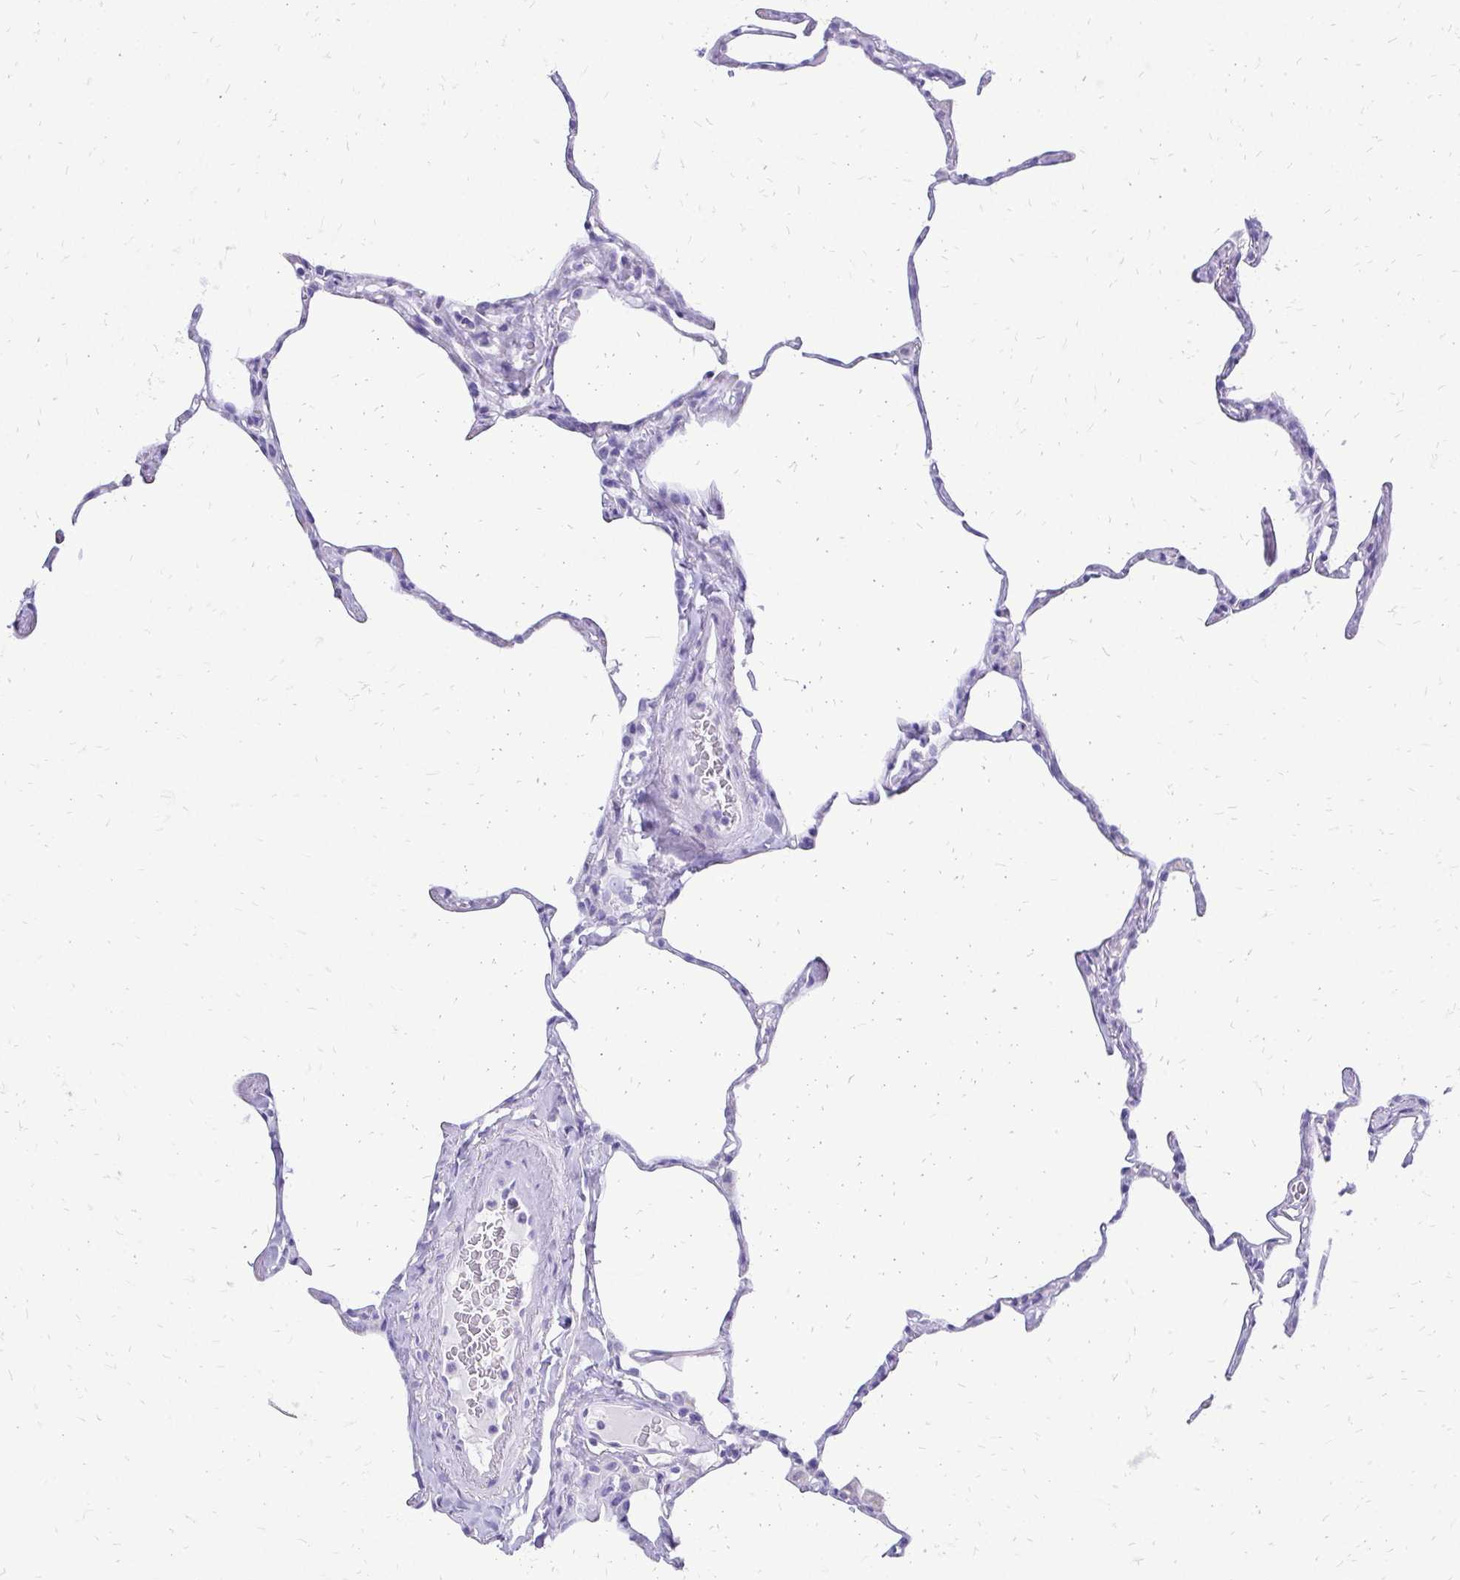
{"staining": {"intensity": "negative", "quantity": "none", "location": "none"}, "tissue": "lung", "cell_type": "Alveolar cells", "image_type": "normal", "snomed": [{"axis": "morphology", "description": "Normal tissue, NOS"}, {"axis": "topography", "description": "Lung"}], "caption": "An immunohistochemistry photomicrograph of normal lung is shown. There is no staining in alveolar cells of lung. (Brightfield microscopy of DAB (3,3'-diaminobenzidine) IHC at high magnification).", "gene": "SLC32A1", "patient": {"sex": "male", "age": 65}}